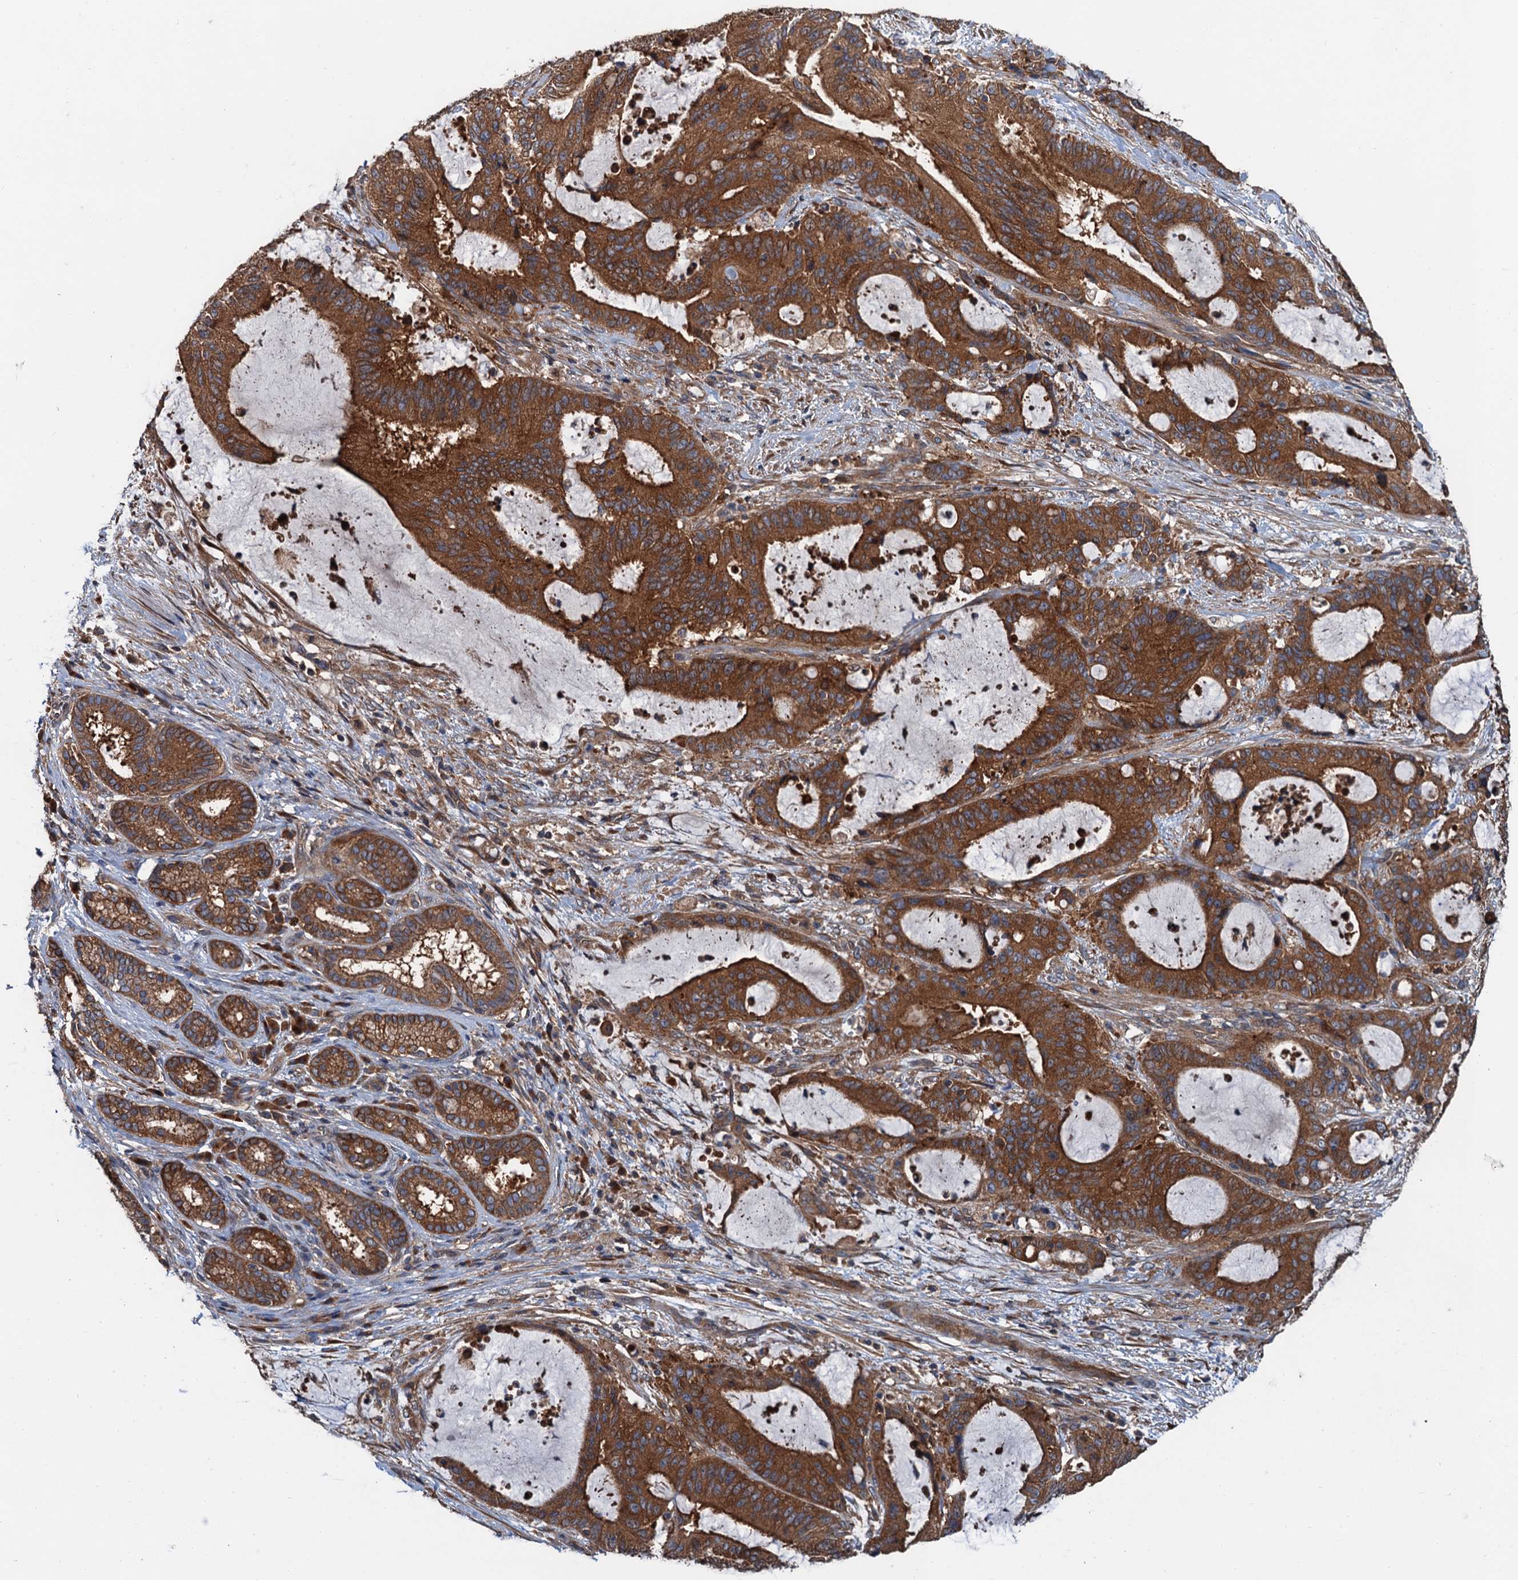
{"staining": {"intensity": "strong", "quantity": ">75%", "location": "cytoplasmic/membranous"}, "tissue": "liver cancer", "cell_type": "Tumor cells", "image_type": "cancer", "snomed": [{"axis": "morphology", "description": "Normal tissue, NOS"}, {"axis": "morphology", "description": "Cholangiocarcinoma"}, {"axis": "topography", "description": "Liver"}, {"axis": "topography", "description": "Peripheral nerve tissue"}], "caption": "This is a micrograph of IHC staining of liver cancer, which shows strong positivity in the cytoplasmic/membranous of tumor cells.", "gene": "COG3", "patient": {"sex": "female", "age": 73}}